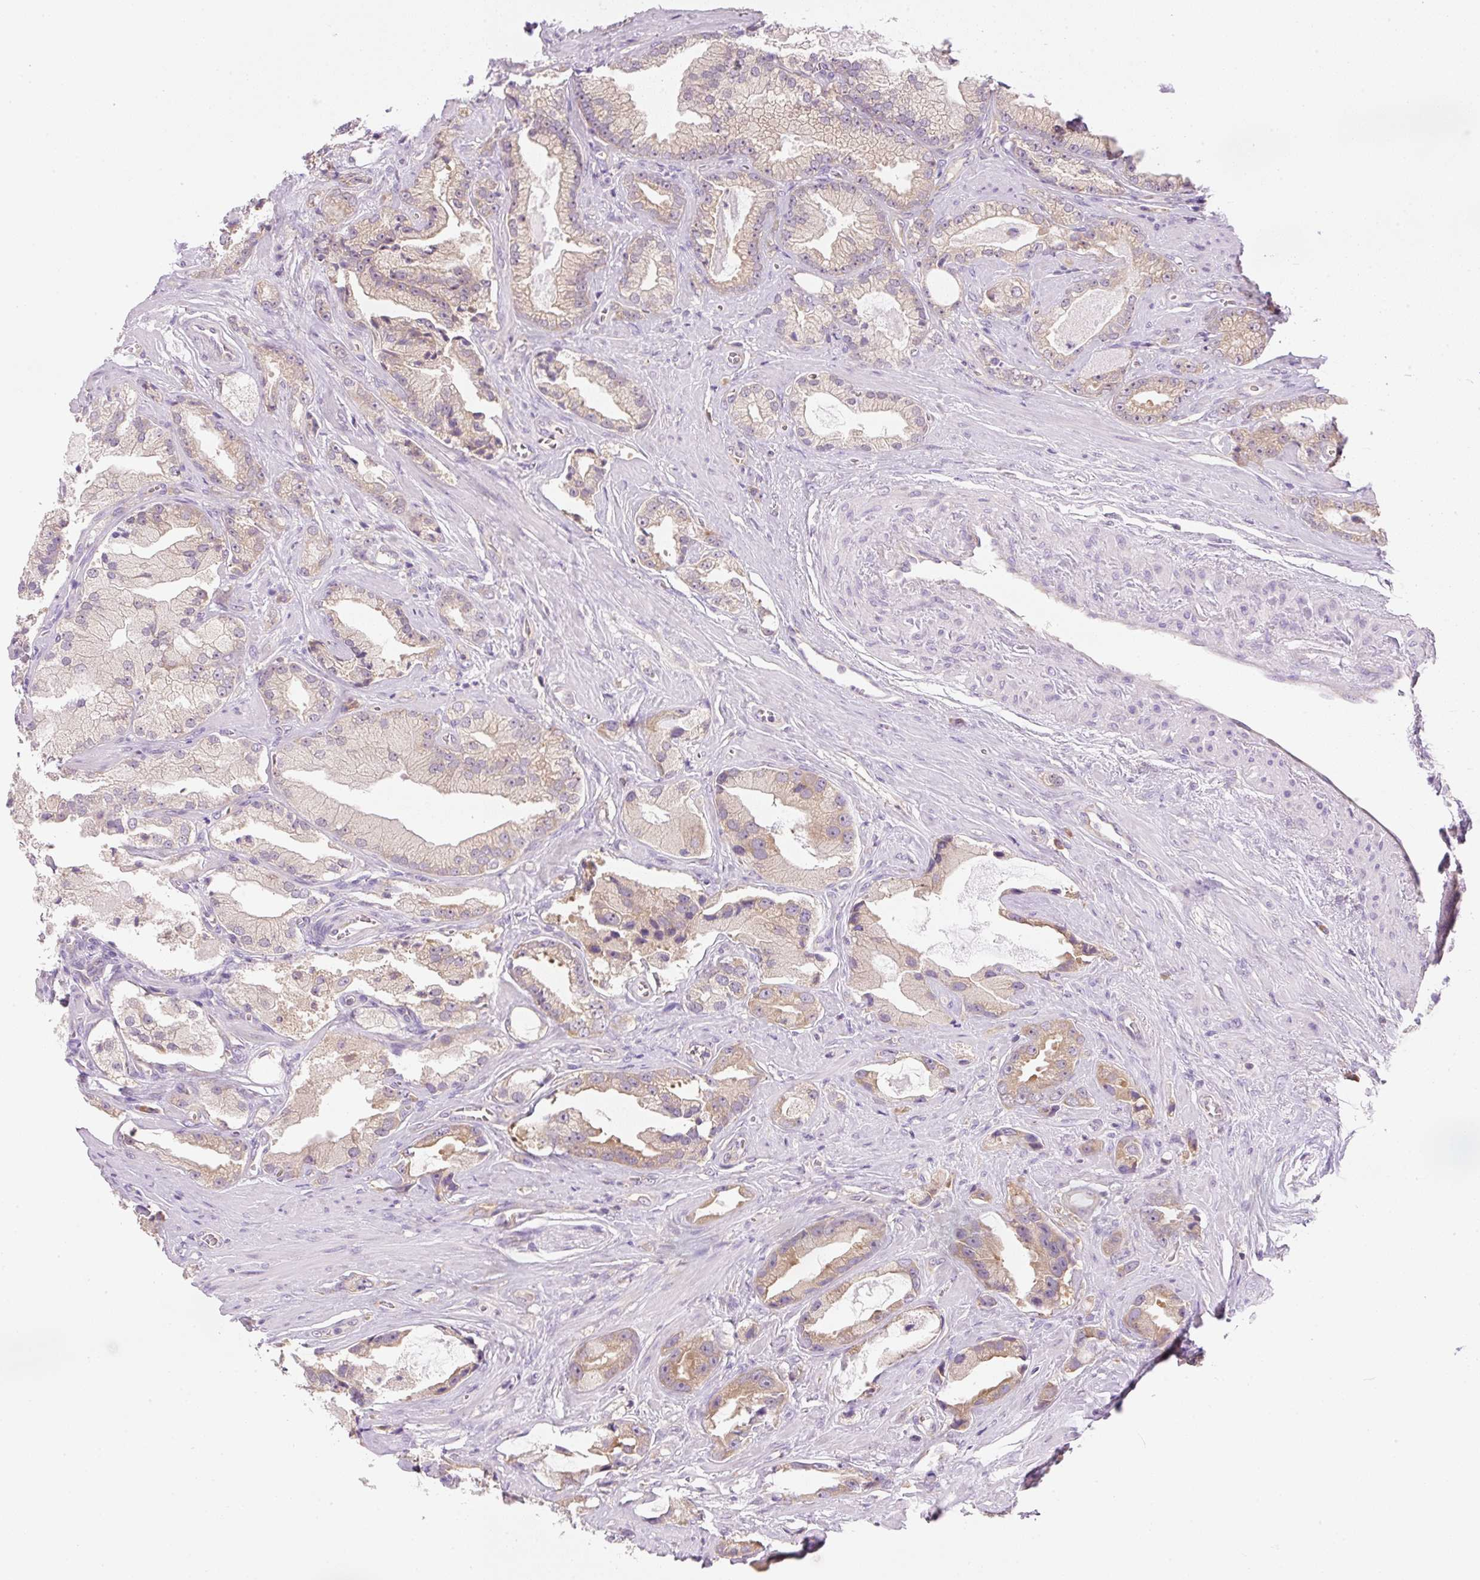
{"staining": {"intensity": "weak", "quantity": ">75%", "location": "cytoplasmic/membranous"}, "tissue": "prostate cancer", "cell_type": "Tumor cells", "image_type": "cancer", "snomed": [{"axis": "morphology", "description": "Adenocarcinoma, High grade"}, {"axis": "topography", "description": "Prostate"}], "caption": "This image displays immunohistochemistry staining of human prostate cancer, with low weak cytoplasmic/membranous positivity in about >75% of tumor cells.", "gene": "RPL18A", "patient": {"sex": "male", "age": 68}}